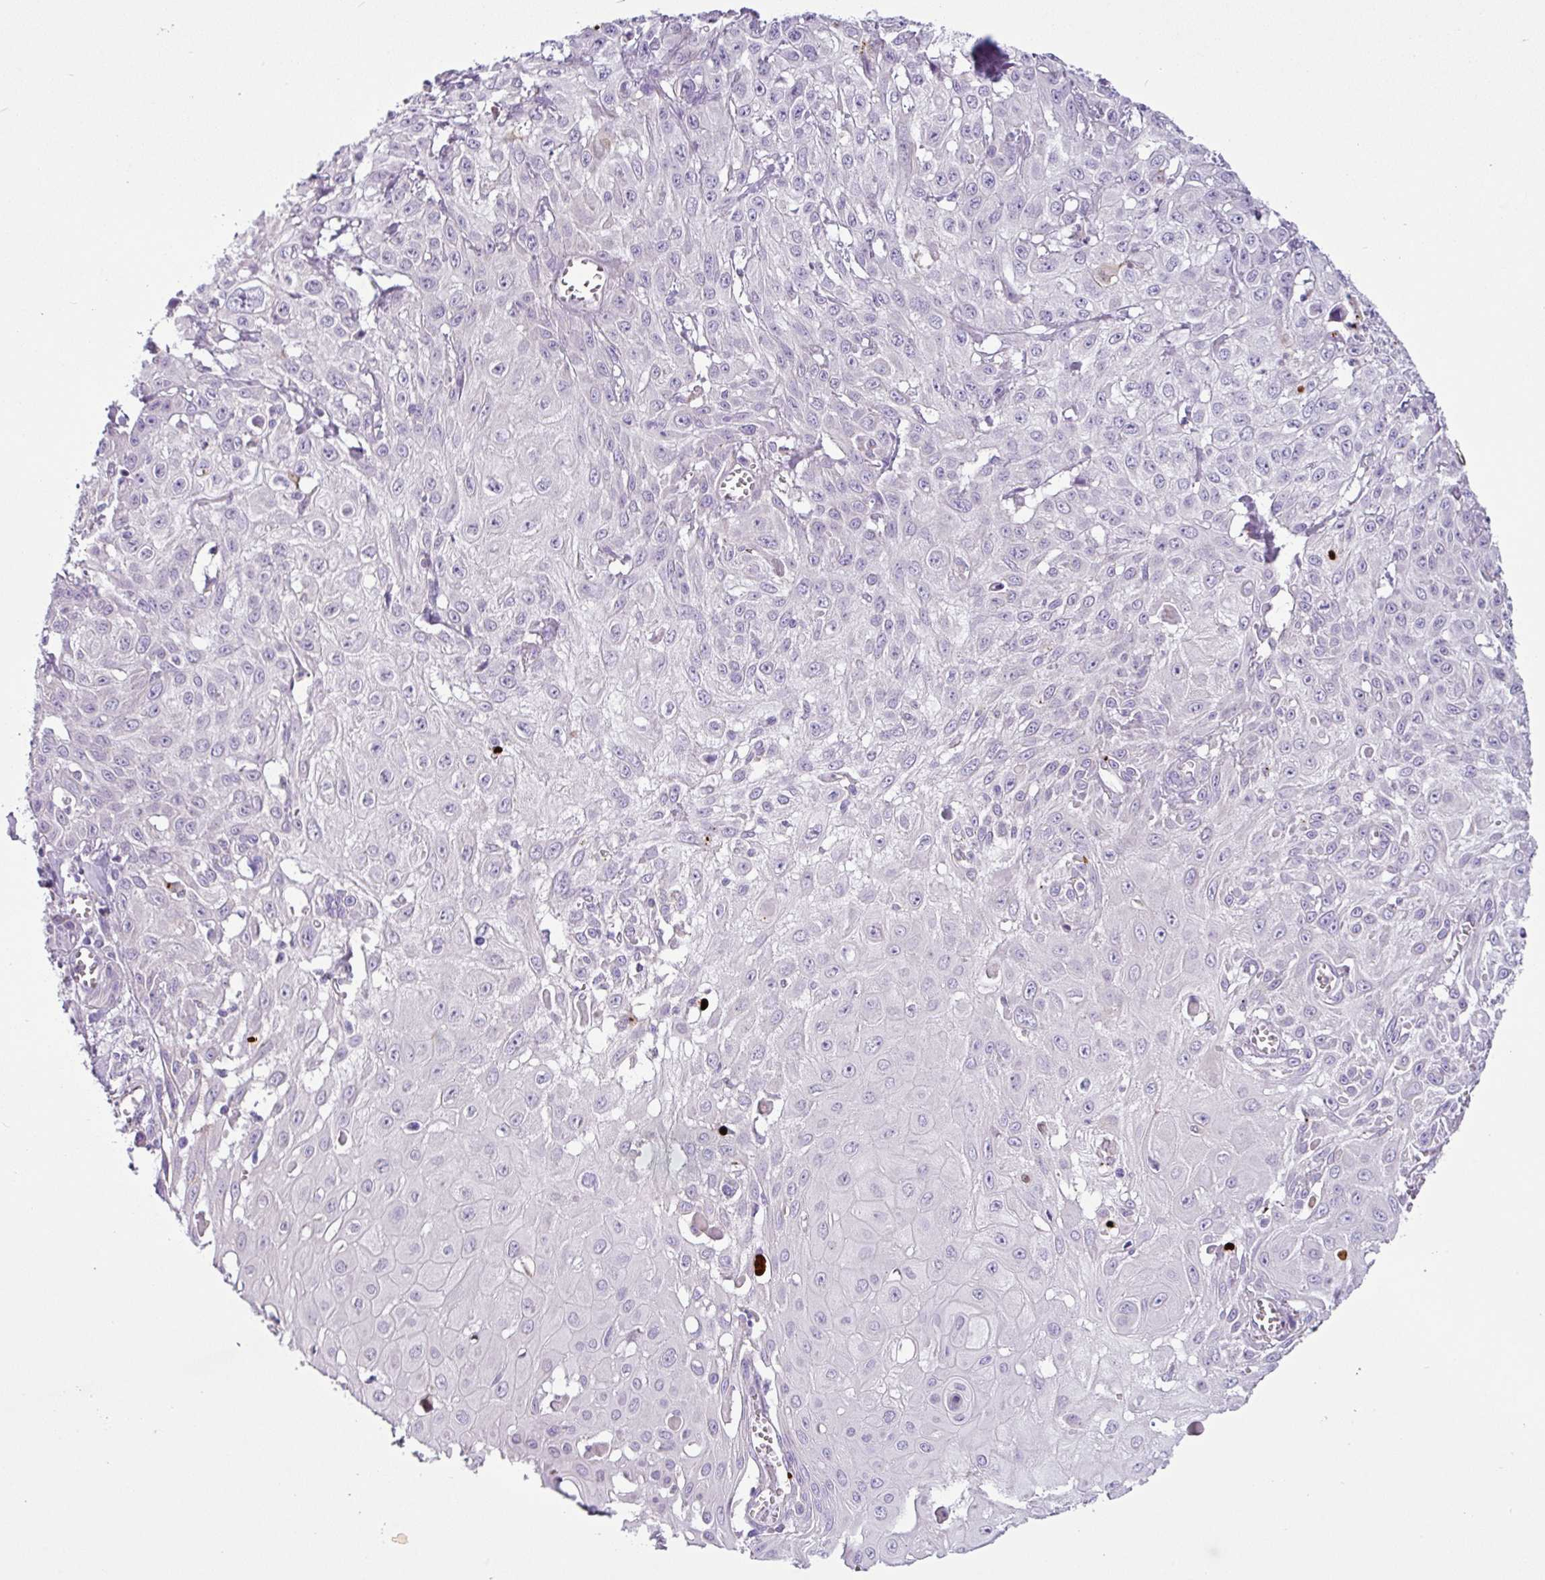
{"staining": {"intensity": "negative", "quantity": "none", "location": "none"}, "tissue": "skin cancer", "cell_type": "Tumor cells", "image_type": "cancer", "snomed": [{"axis": "morphology", "description": "Squamous cell carcinoma, NOS"}, {"axis": "topography", "description": "Skin"}, {"axis": "topography", "description": "Vulva"}], "caption": "Immunohistochemistry micrograph of neoplastic tissue: human squamous cell carcinoma (skin) stained with DAB (3,3'-diaminobenzidine) reveals no significant protein positivity in tumor cells. (DAB (3,3'-diaminobenzidine) IHC with hematoxylin counter stain).", "gene": "HMCN2", "patient": {"sex": "female", "age": 71}}